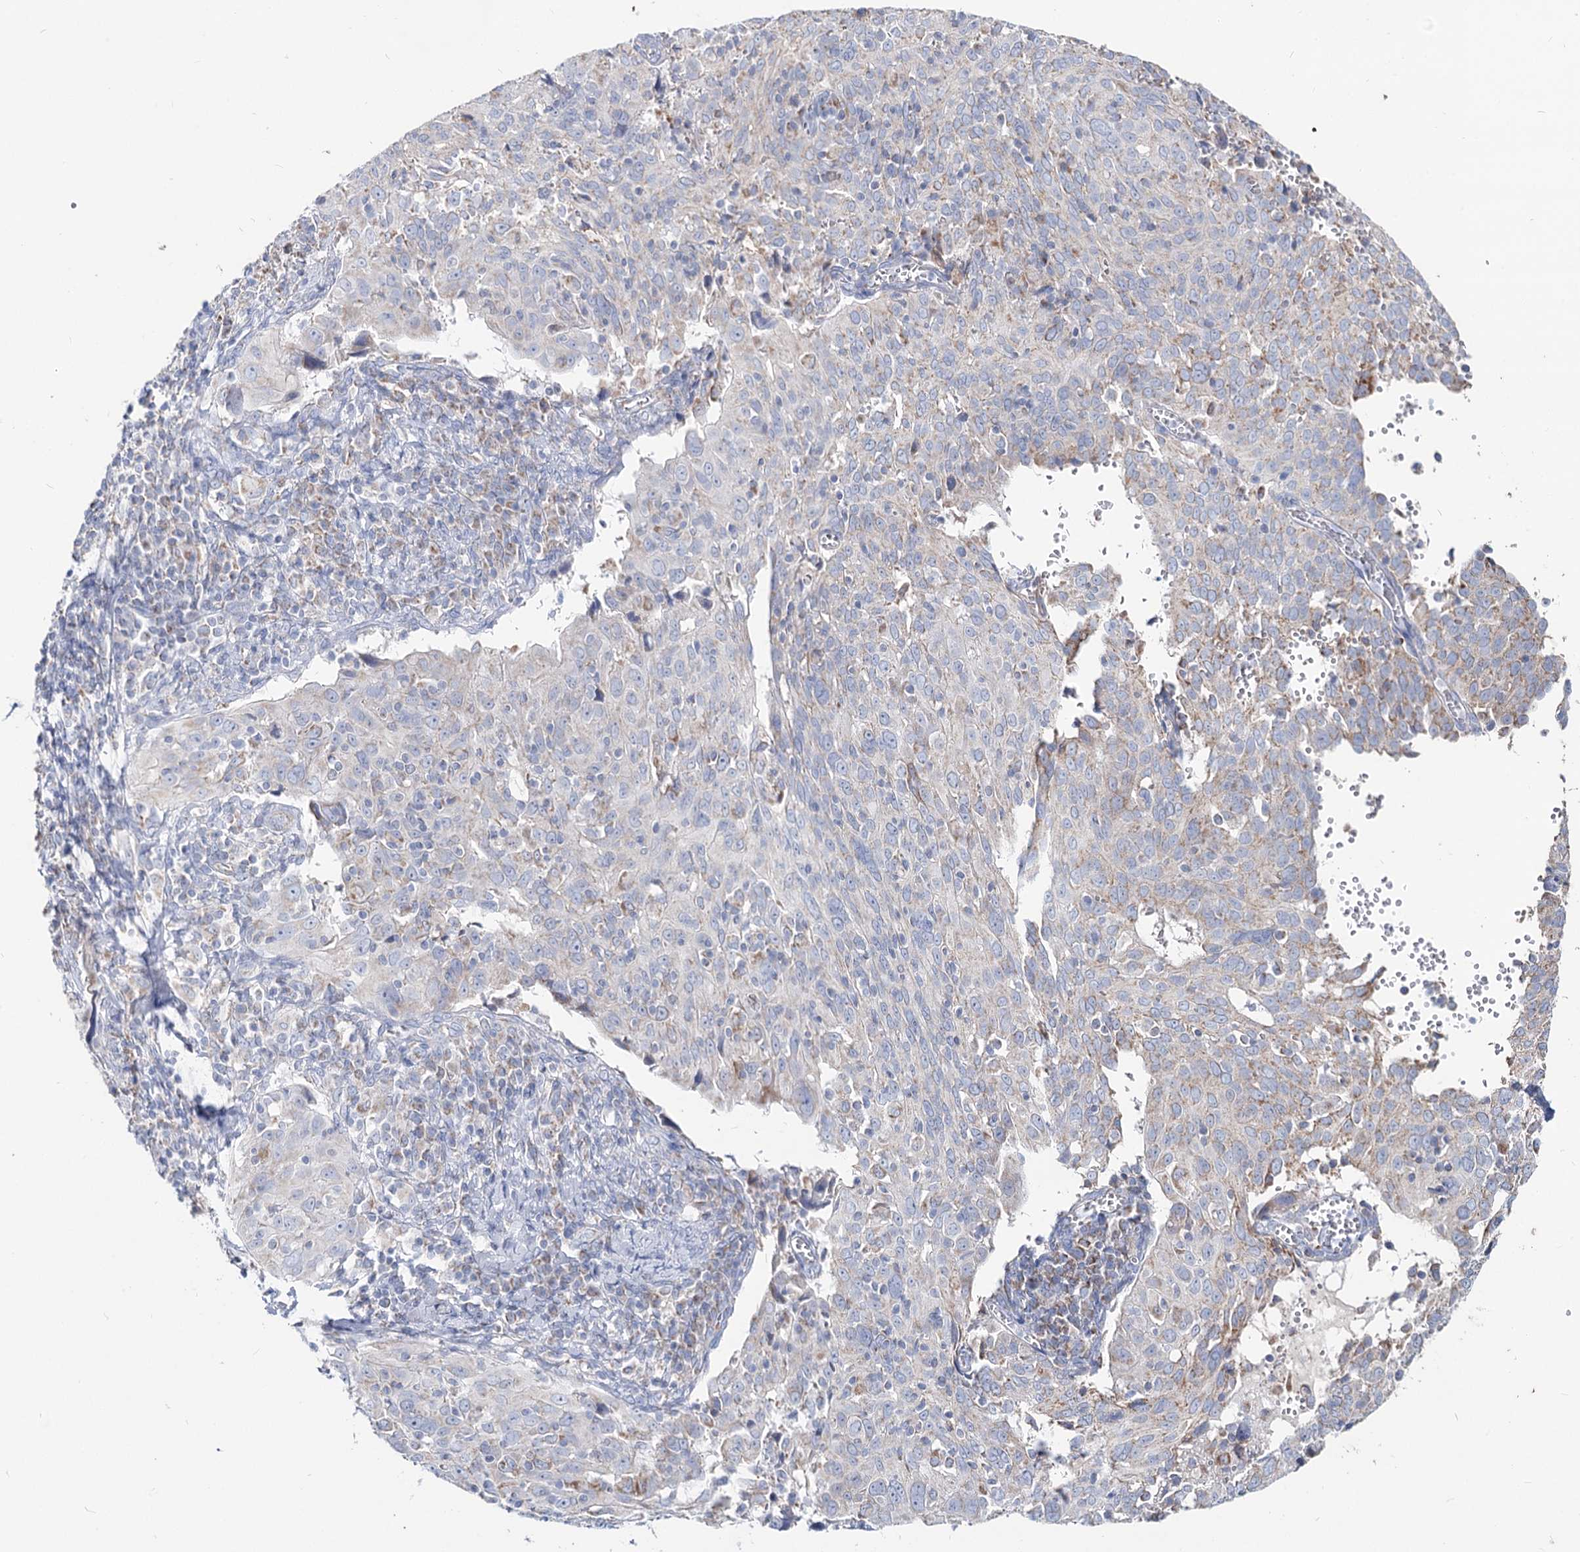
{"staining": {"intensity": "negative", "quantity": "none", "location": "none"}, "tissue": "cervical cancer", "cell_type": "Tumor cells", "image_type": "cancer", "snomed": [{"axis": "morphology", "description": "Squamous cell carcinoma, NOS"}, {"axis": "topography", "description": "Cervix"}], "caption": "Tumor cells are negative for brown protein staining in squamous cell carcinoma (cervical).", "gene": "MCCC2", "patient": {"sex": "female", "age": 31}}